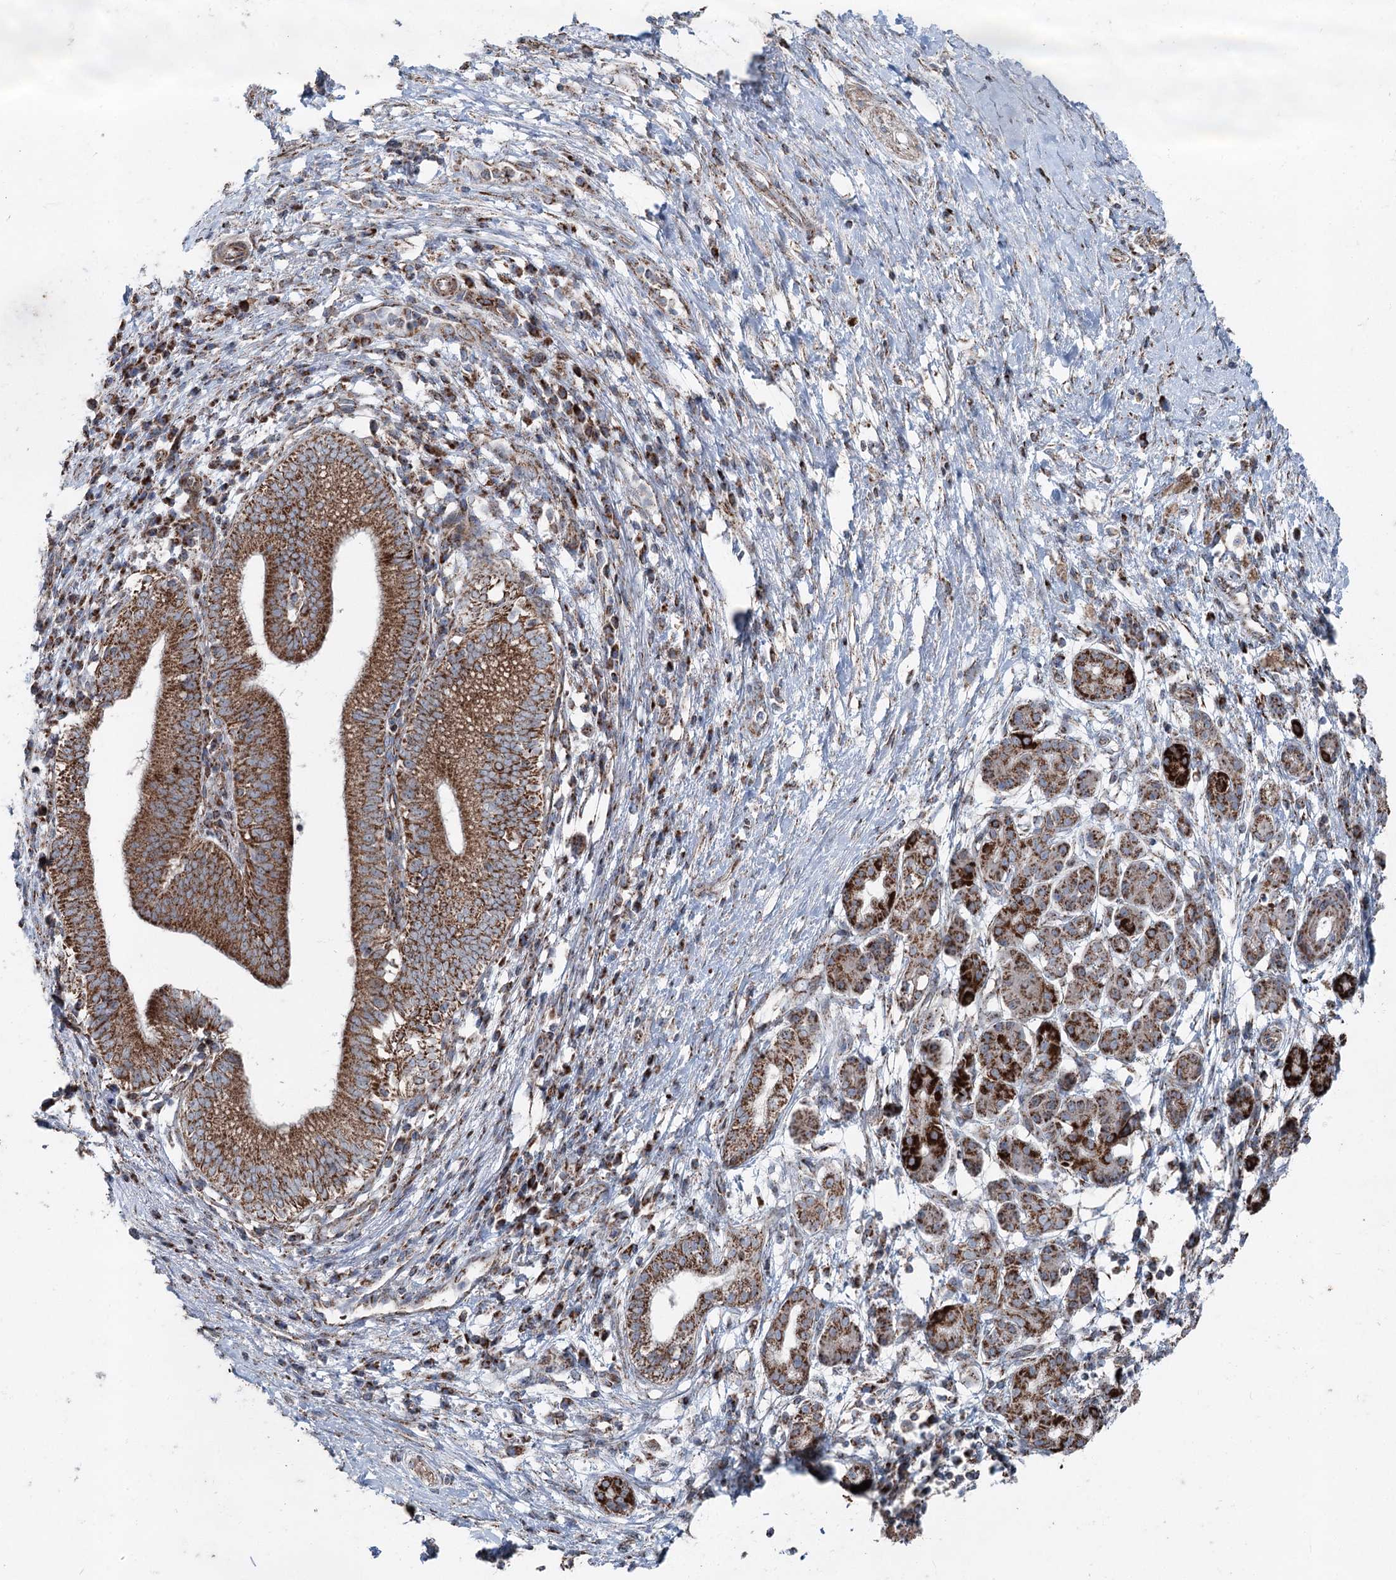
{"staining": {"intensity": "strong", "quantity": ">75%", "location": "cytoplasmic/membranous"}, "tissue": "pancreatic cancer", "cell_type": "Tumor cells", "image_type": "cancer", "snomed": [{"axis": "morphology", "description": "Adenocarcinoma, NOS"}, {"axis": "topography", "description": "Pancreas"}], "caption": "Immunohistochemical staining of pancreatic adenocarcinoma exhibits high levels of strong cytoplasmic/membranous protein expression in about >75% of tumor cells.", "gene": "UCN3", "patient": {"sex": "male", "age": 68}}